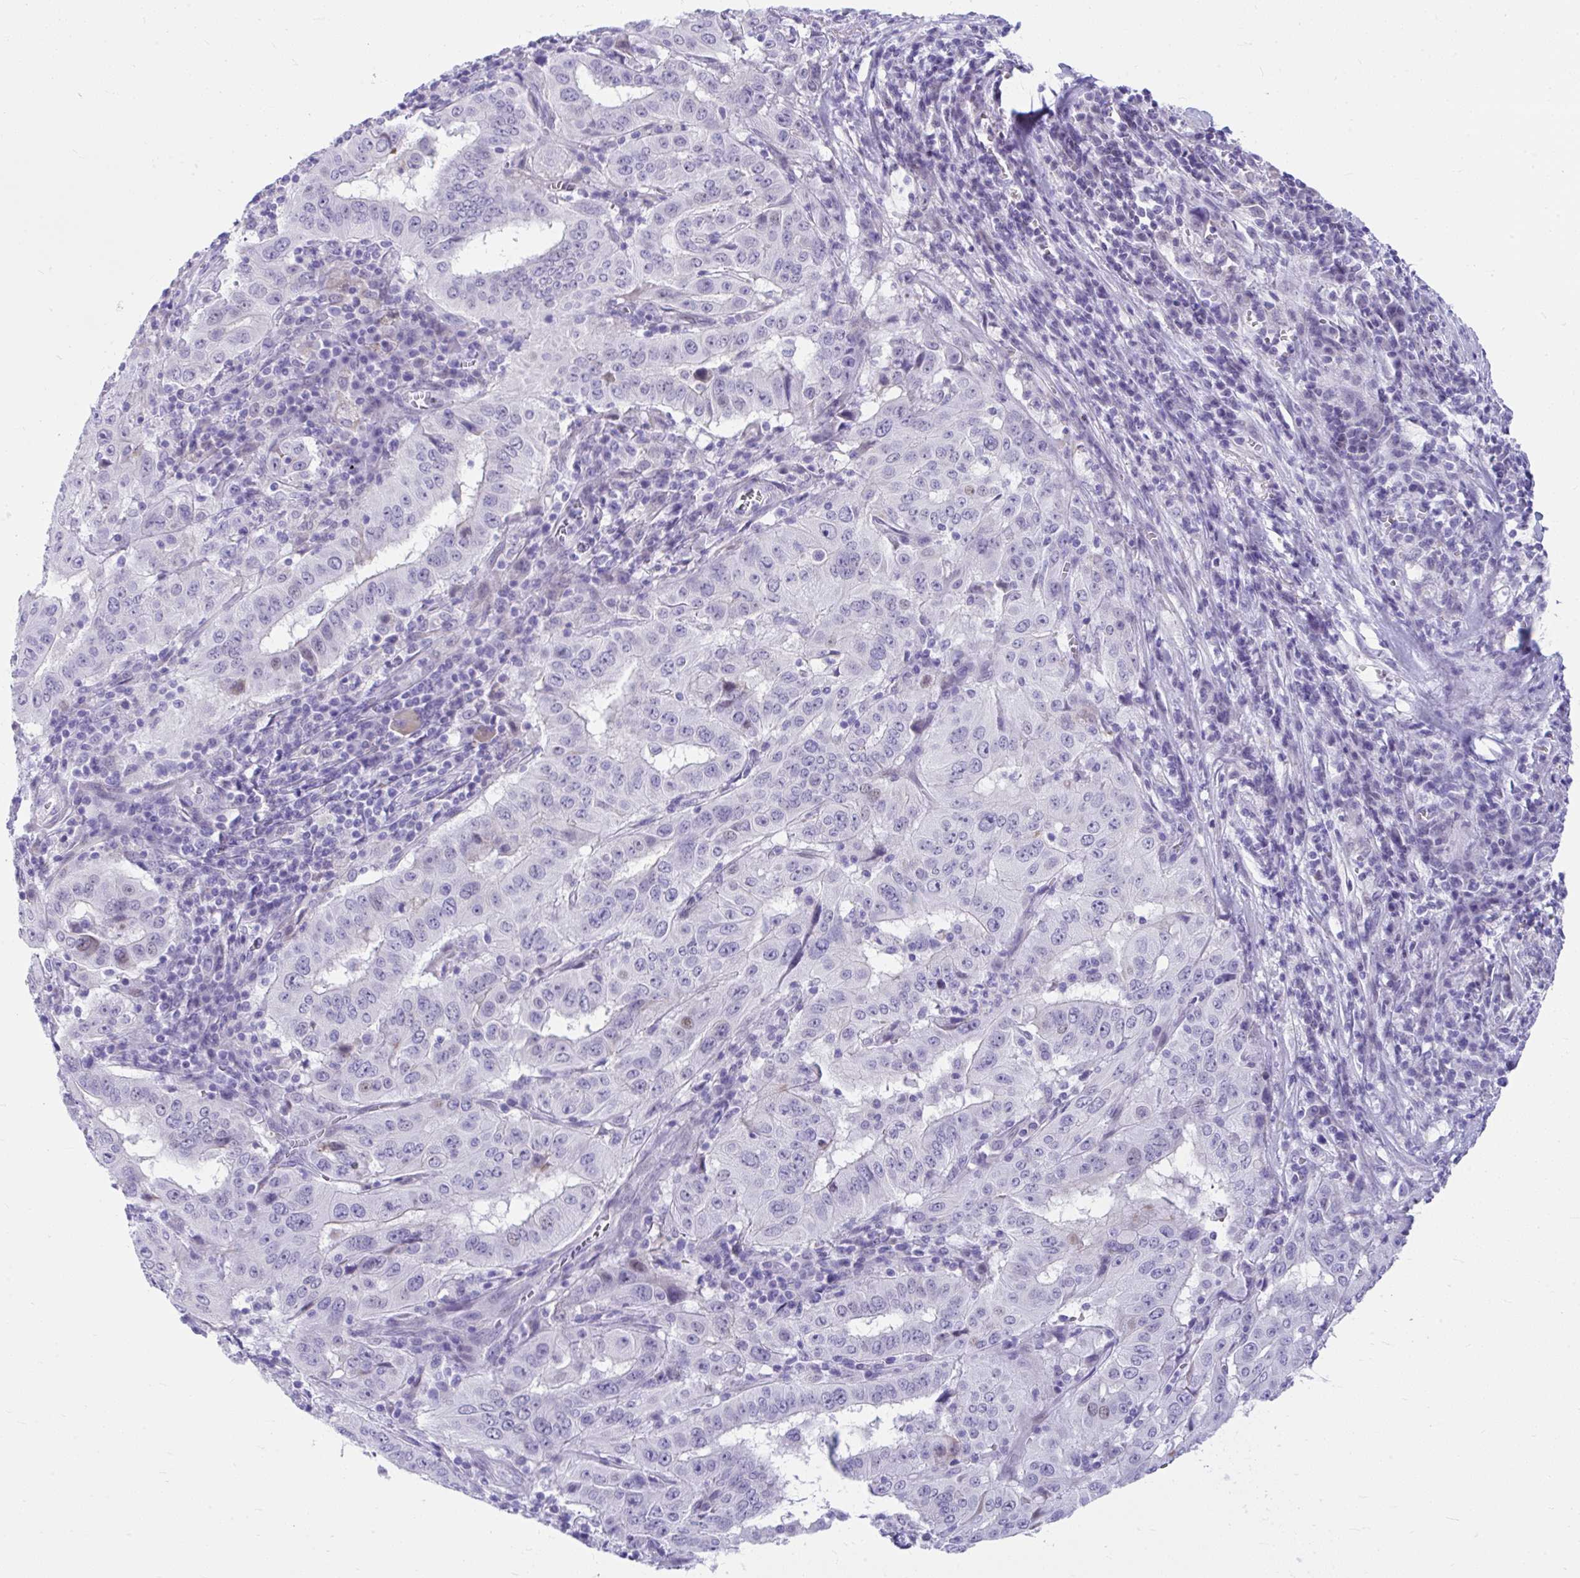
{"staining": {"intensity": "negative", "quantity": "none", "location": "none"}, "tissue": "pancreatic cancer", "cell_type": "Tumor cells", "image_type": "cancer", "snomed": [{"axis": "morphology", "description": "Adenocarcinoma, NOS"}, {"axis": "topography", "description": "Pancreas"}], "caption": "Immunohistochemistry (IHC) image of human pancreatic adenocarcinoma stained for a protein (brown), which reveals no staining in tumor cells.", "gene": "ISL1", "patient": {"sex": "male", "age": 63}}